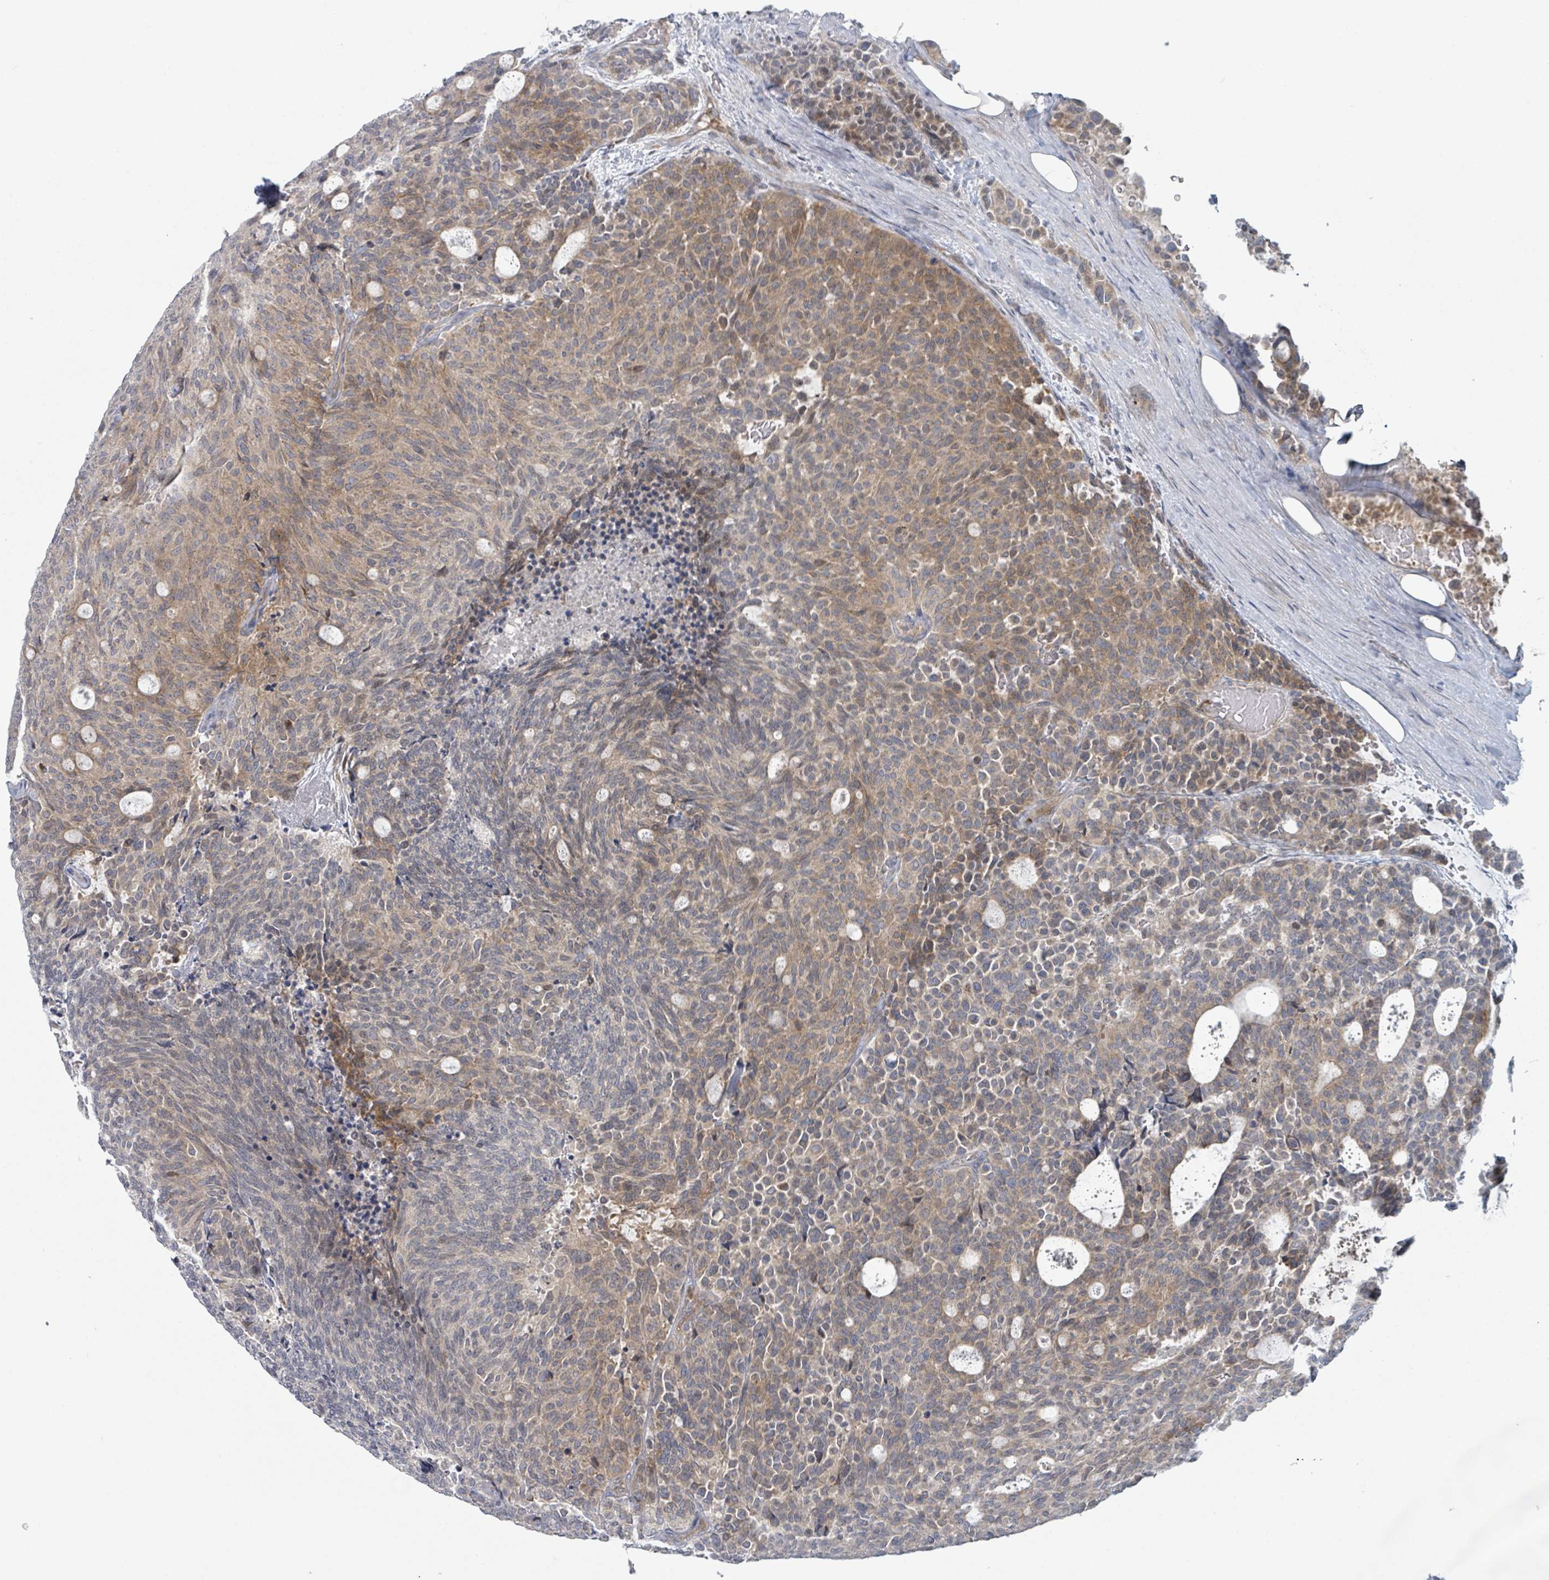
{"staining": {"intensity": "moderate", "quantity": "25%-75%", "location": "cytoplasmic/membranous"}, "tissue": "carcinoid", "cell_type": "Tumor cells", "image_type": "cancer", "snomed": [{"axis": "morphology", "description": "Carcinoid, malignant, NOS"}, {"axis": "topography", "description": "Pancreas"}], "caption": "Immunohistochemistry image of human carcinoid (malignant) stained for a protein (brown), which exhibits medium levels of moderate cytoplasmic/membranous positivity in approximately 25%-75% of tumor cells.", "gene": "COL5A3", "patient": {"sex": "female", "age": 54}}